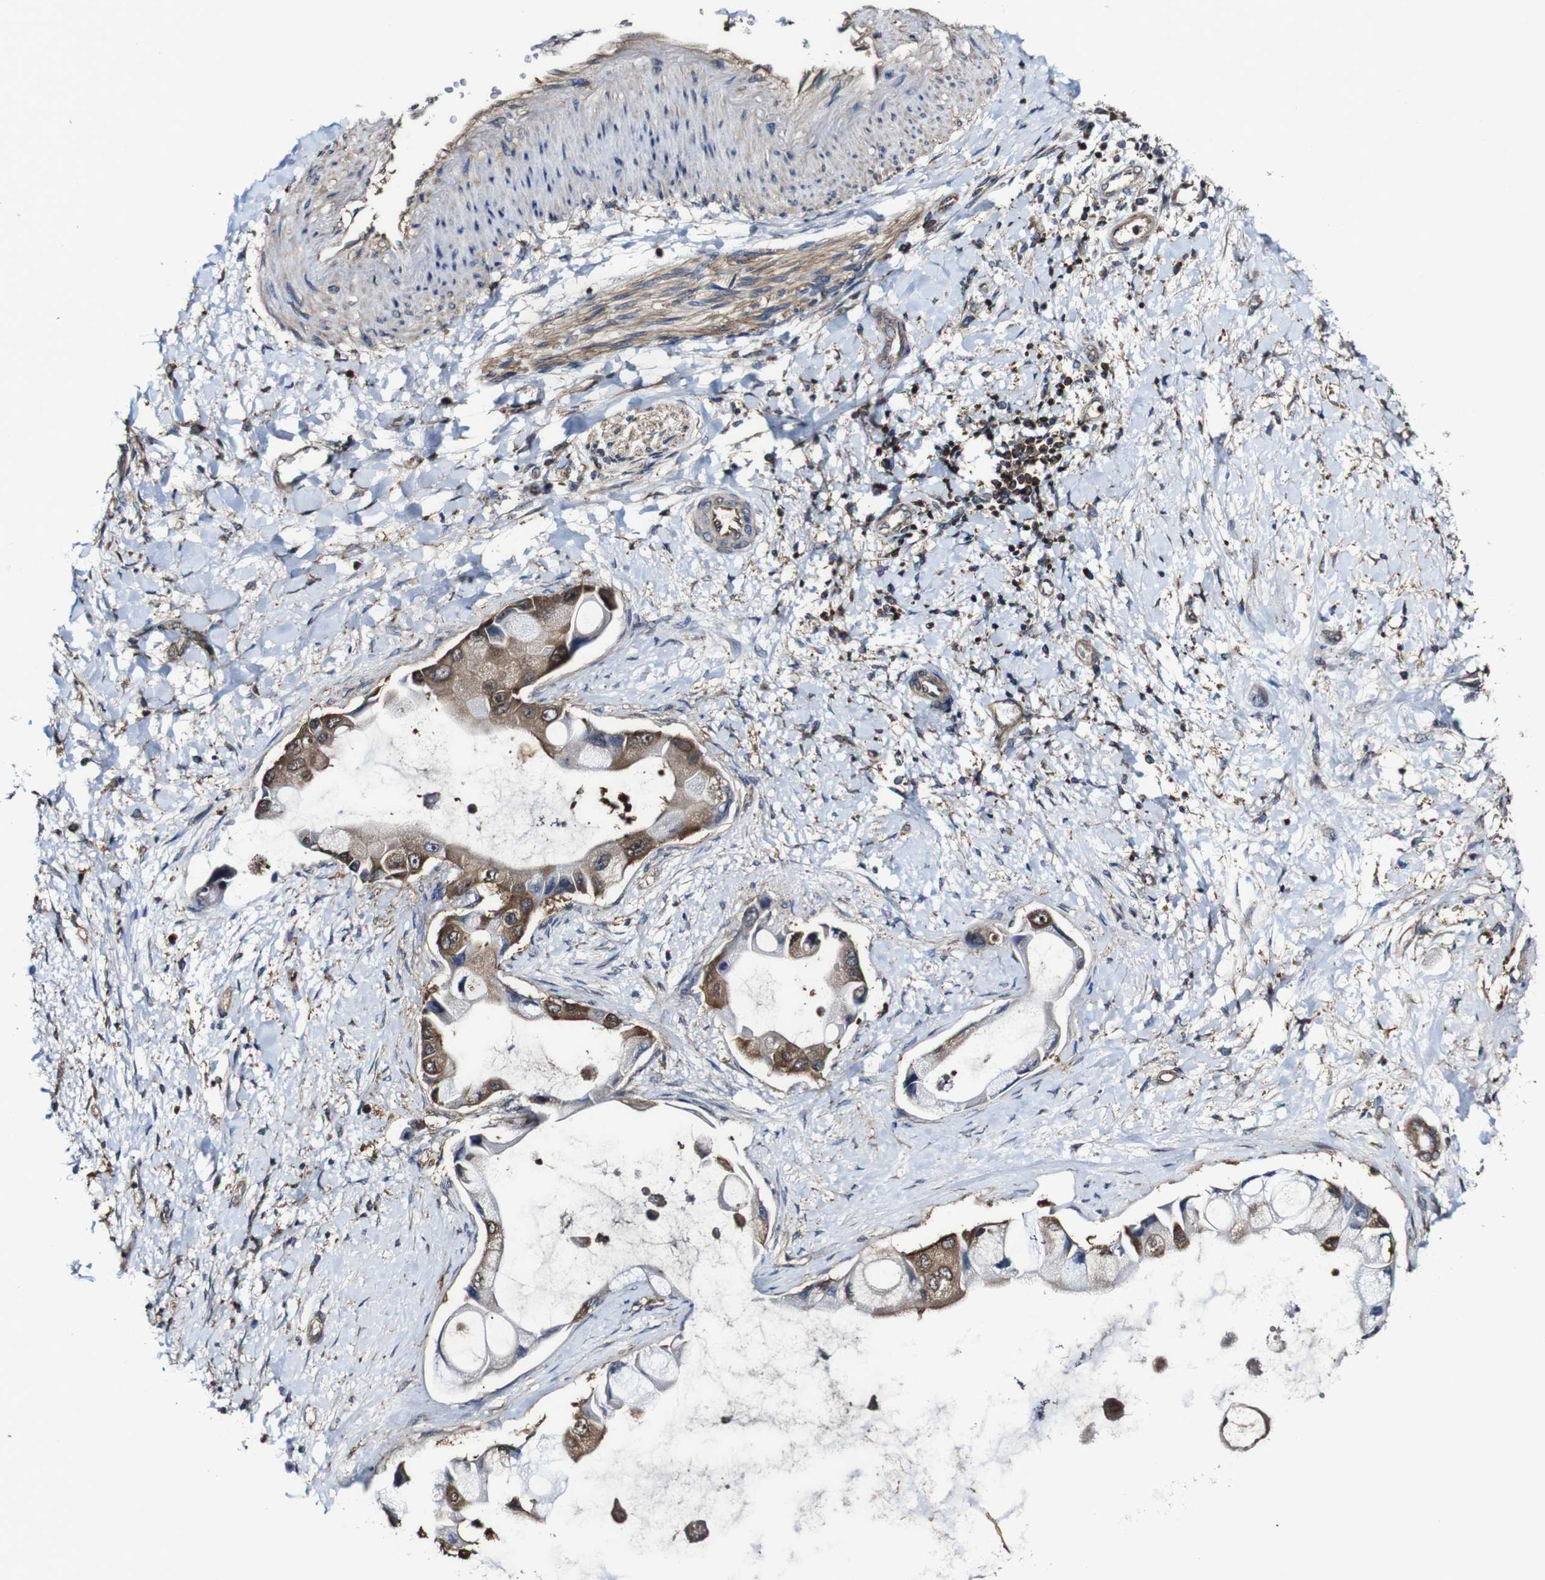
{"staining": {"intensity": "moderate", "quantity": ">75%", "location": "cytoplasmic/membranous"}, "tissue": "liver cancer", "cell_type": "Tumor cells", "image_type": "cancer", "snomed": [{"axis": "morphology", "description": "Cholangiocarcinoma"}, {"axis": "topography", "description": "Liver"}], "caption": "A high-resolution photomicrograph shows immunohistochemistry staining of liver cholangiocarcinoma, which demonstrates moderate cytoplasmic/membranous expression in about >75% of tumor cells. (DAB = brown stain, brightfield microscopy at high magnification).", "gene": "PTPRR", "patient": {"sex": "male", "age": 50}}